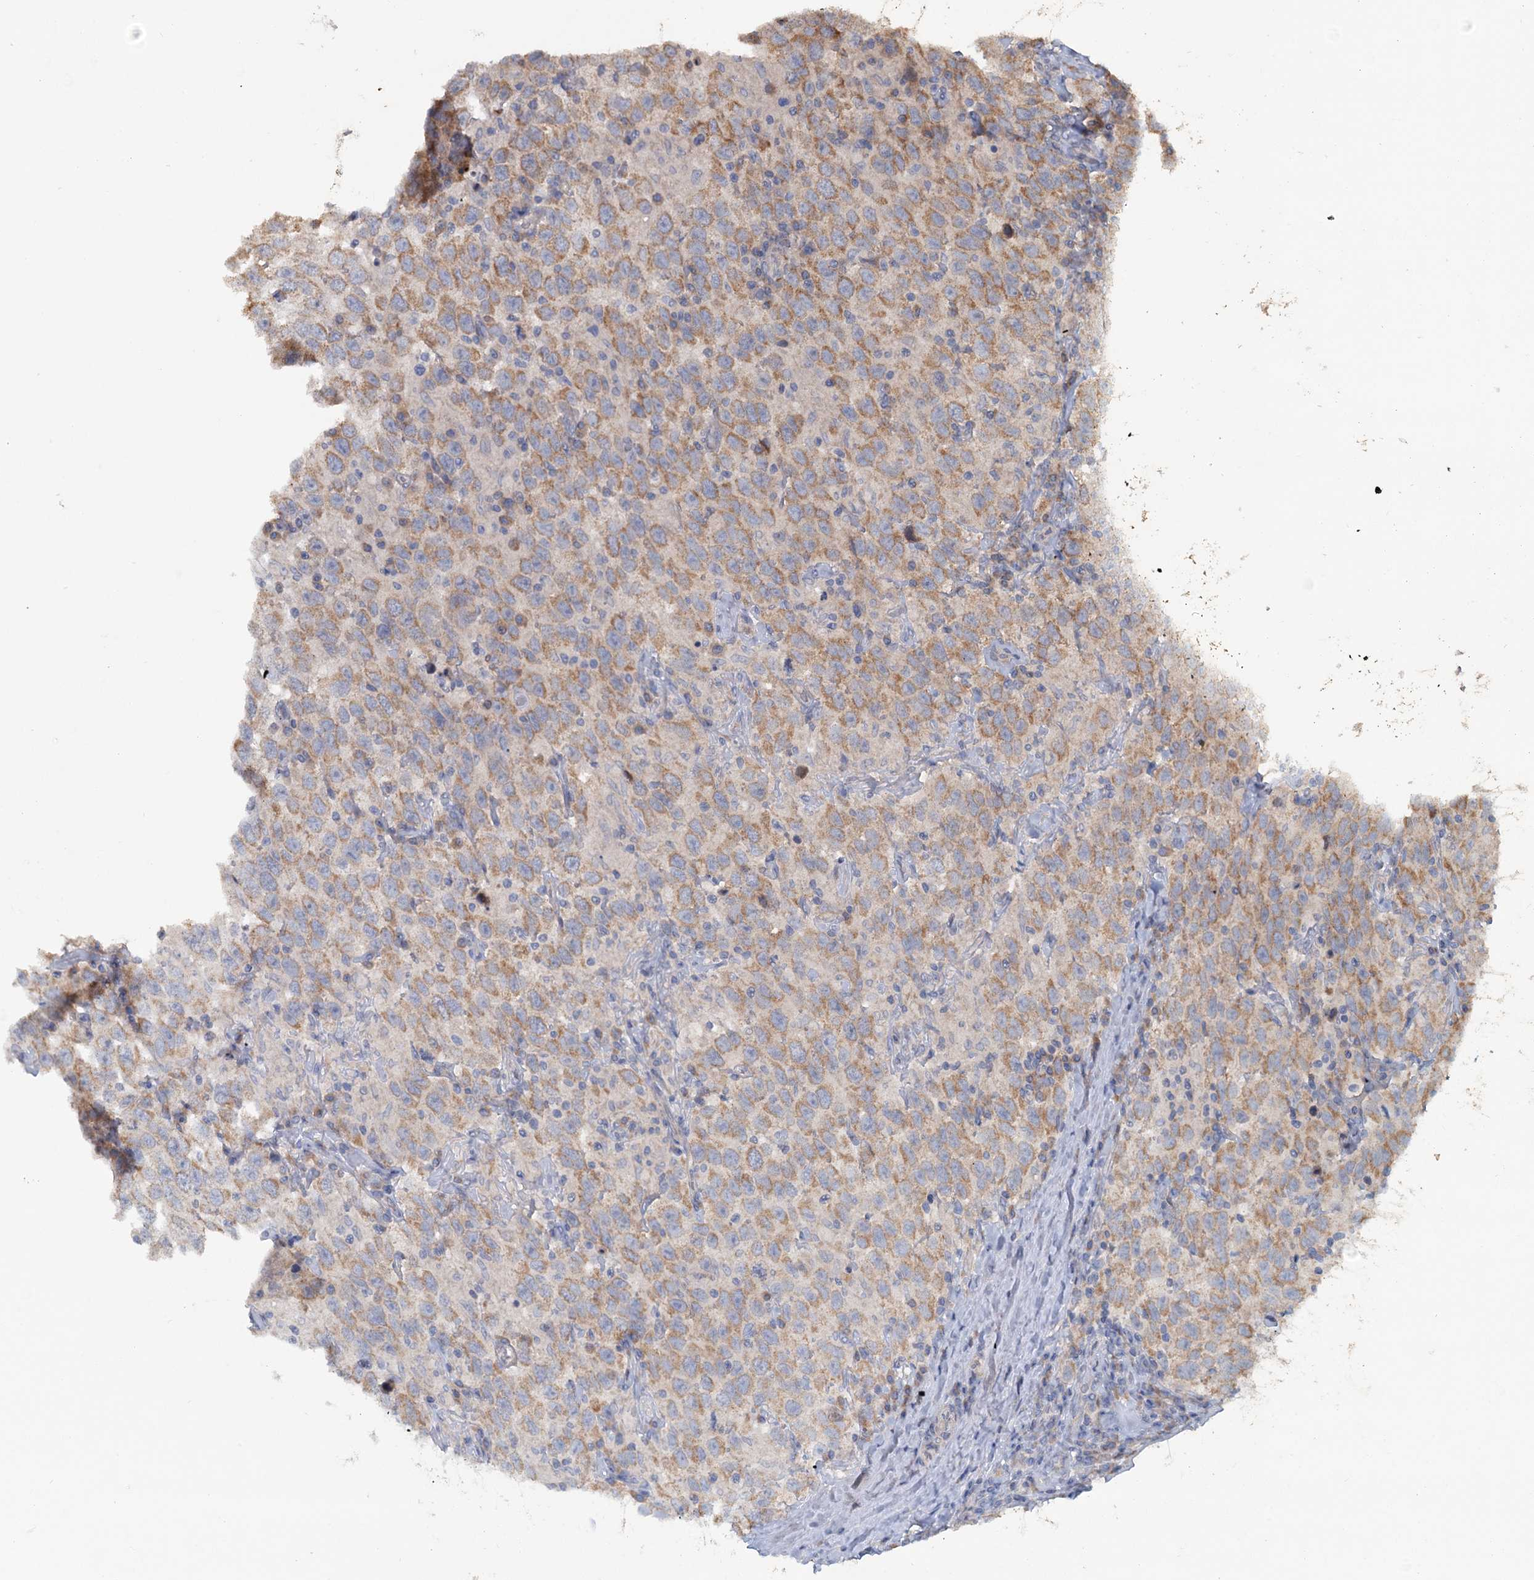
{"staining": {"intensity": "moderate", "quantity": "25%-75%", "location": "cytoplasmic/membranous"}, "tissue": "testis cancer", "cell_type": "Tumor cells", "image_type": "cancer", "snomed": [{"axis": "morphology", "description": "Seminoma, NOS"}, {"axis": "topography", "description": "Testis"}], "caption": "Brown immunohistochemical staining in human testis cancer (seminoma) reveals moderate cytoplasmic/membranous staining in about 25%-75% of tumor cells. (brown staining indicates protein expression, while blue staining denotes nuclei).", "gene": "FUNDC1", "patient": {"sex": "male", "age": 41}}